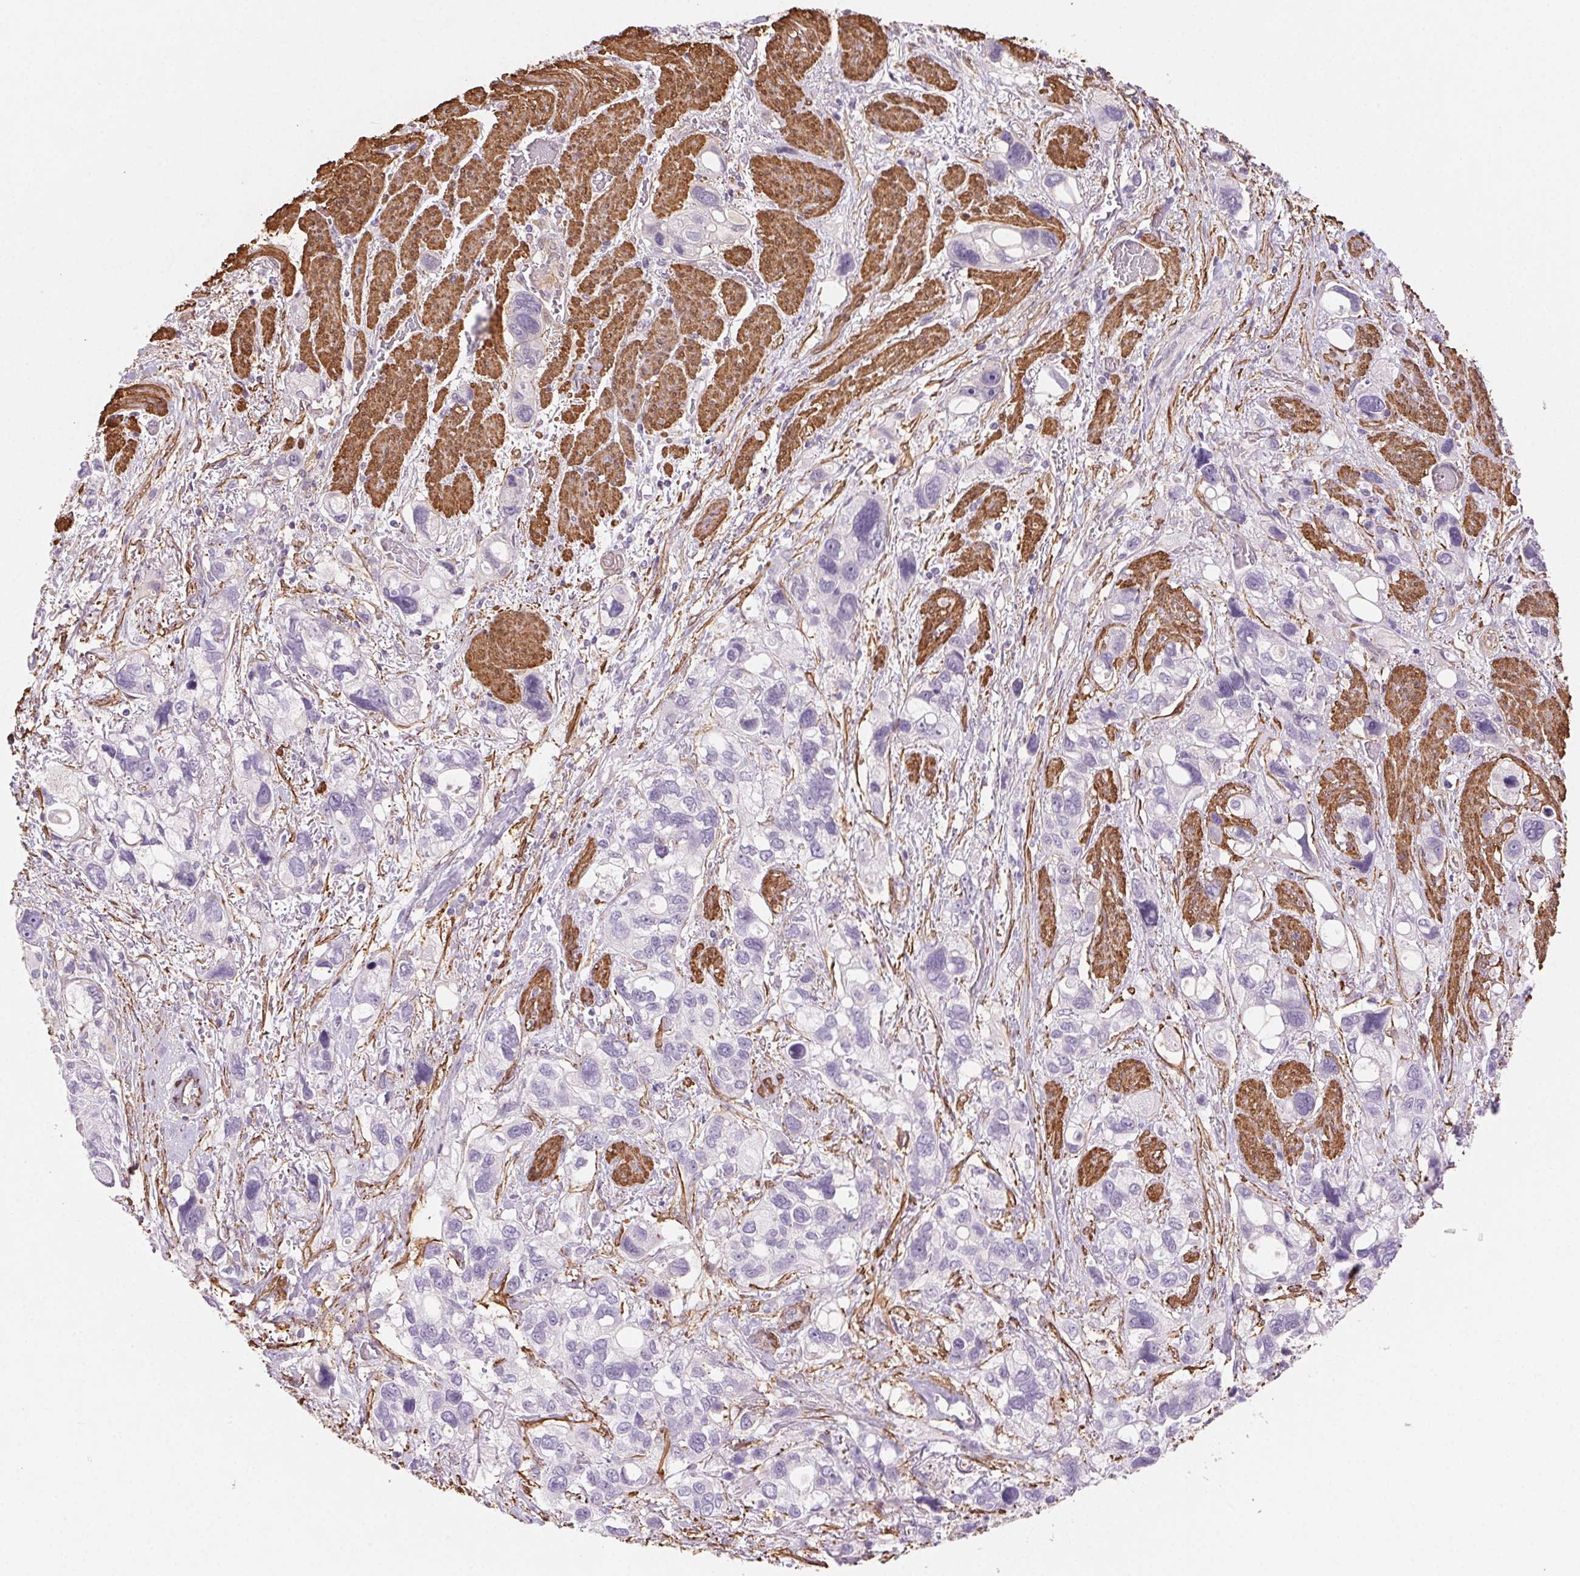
{"staining": {"intensity": "negative", "quantity": "none", "location": "none"}, "tissue": "stomach cancer", "cell_type": "Tumor cells", "image_type": "cancer", "snomed": [{"axis": "morphology", "description": "Adenocarcinoma, NOS"}, {"axis": "topography", "description": "Stomach, upper"}], "caption": "This is an immunohistochemistry image of human stomach adenocarcinoma. There is no positivity in tumor cells.", "gene": "GPX8", "patient": {"sex": "female", "age": 81}}